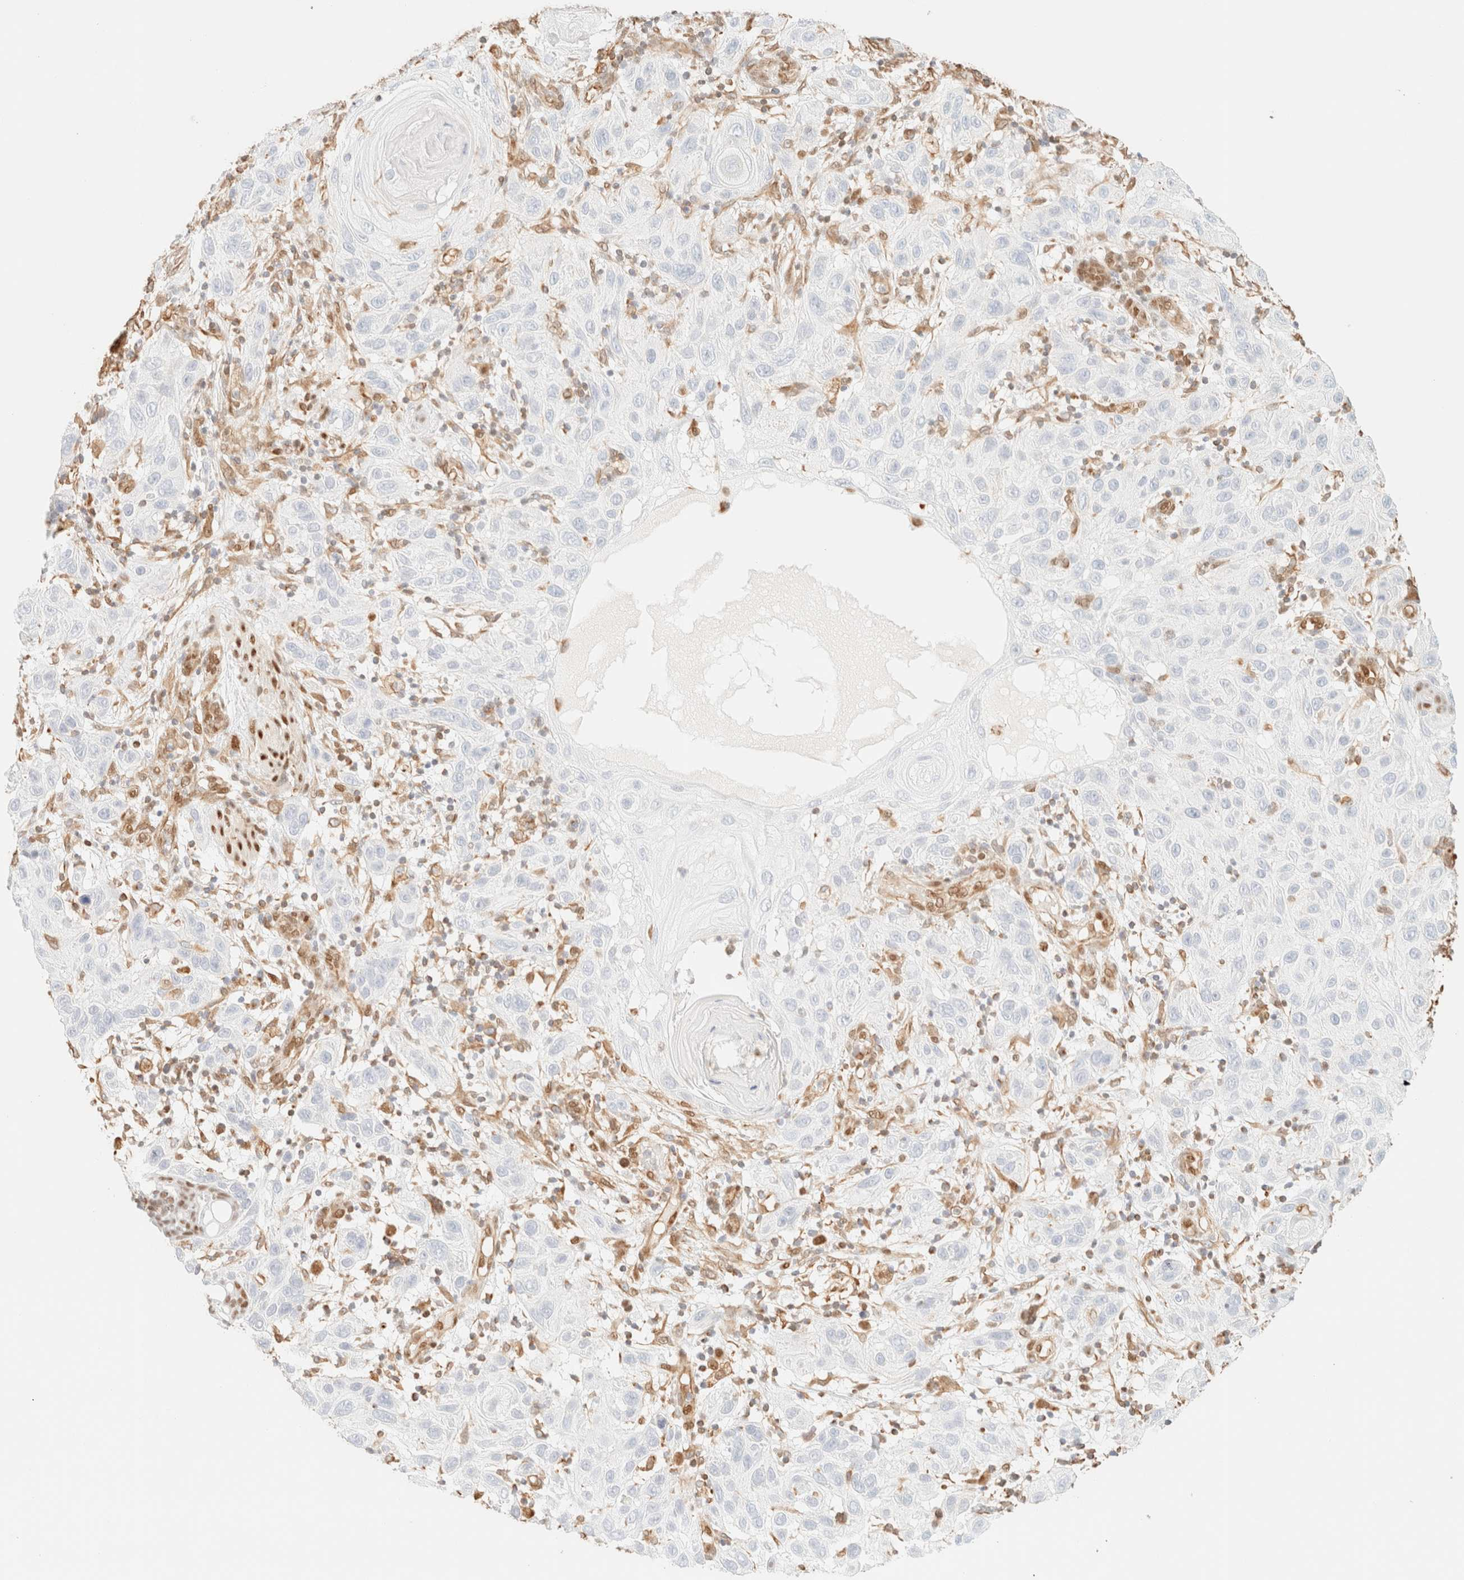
{"staining": {"intensity": "negative", "quantity": "none", "location": "none"}, "tissue": "skin cancer", "cell_type": "Tumor cells", "image_type": "cancer", "snomed": [{"axis": "morphology", "description": "Normal tissue, NOS"}, {"axis": "morphology", "description": "Squamous cell carcinoma, NOS"}, {"axis": "topography", "description": "Skin"}], "caption": "Immunohistochemistry (IHC) image of neoplastic tissue: human skin cancer (squamous cell carcinoma) stained with DAB (3,3'-diaminobenzidine) reveals no significant protein expression in tumor cells.", "gene": "ZSCAN18", "patient": {"sex": "female", "age": 96}}